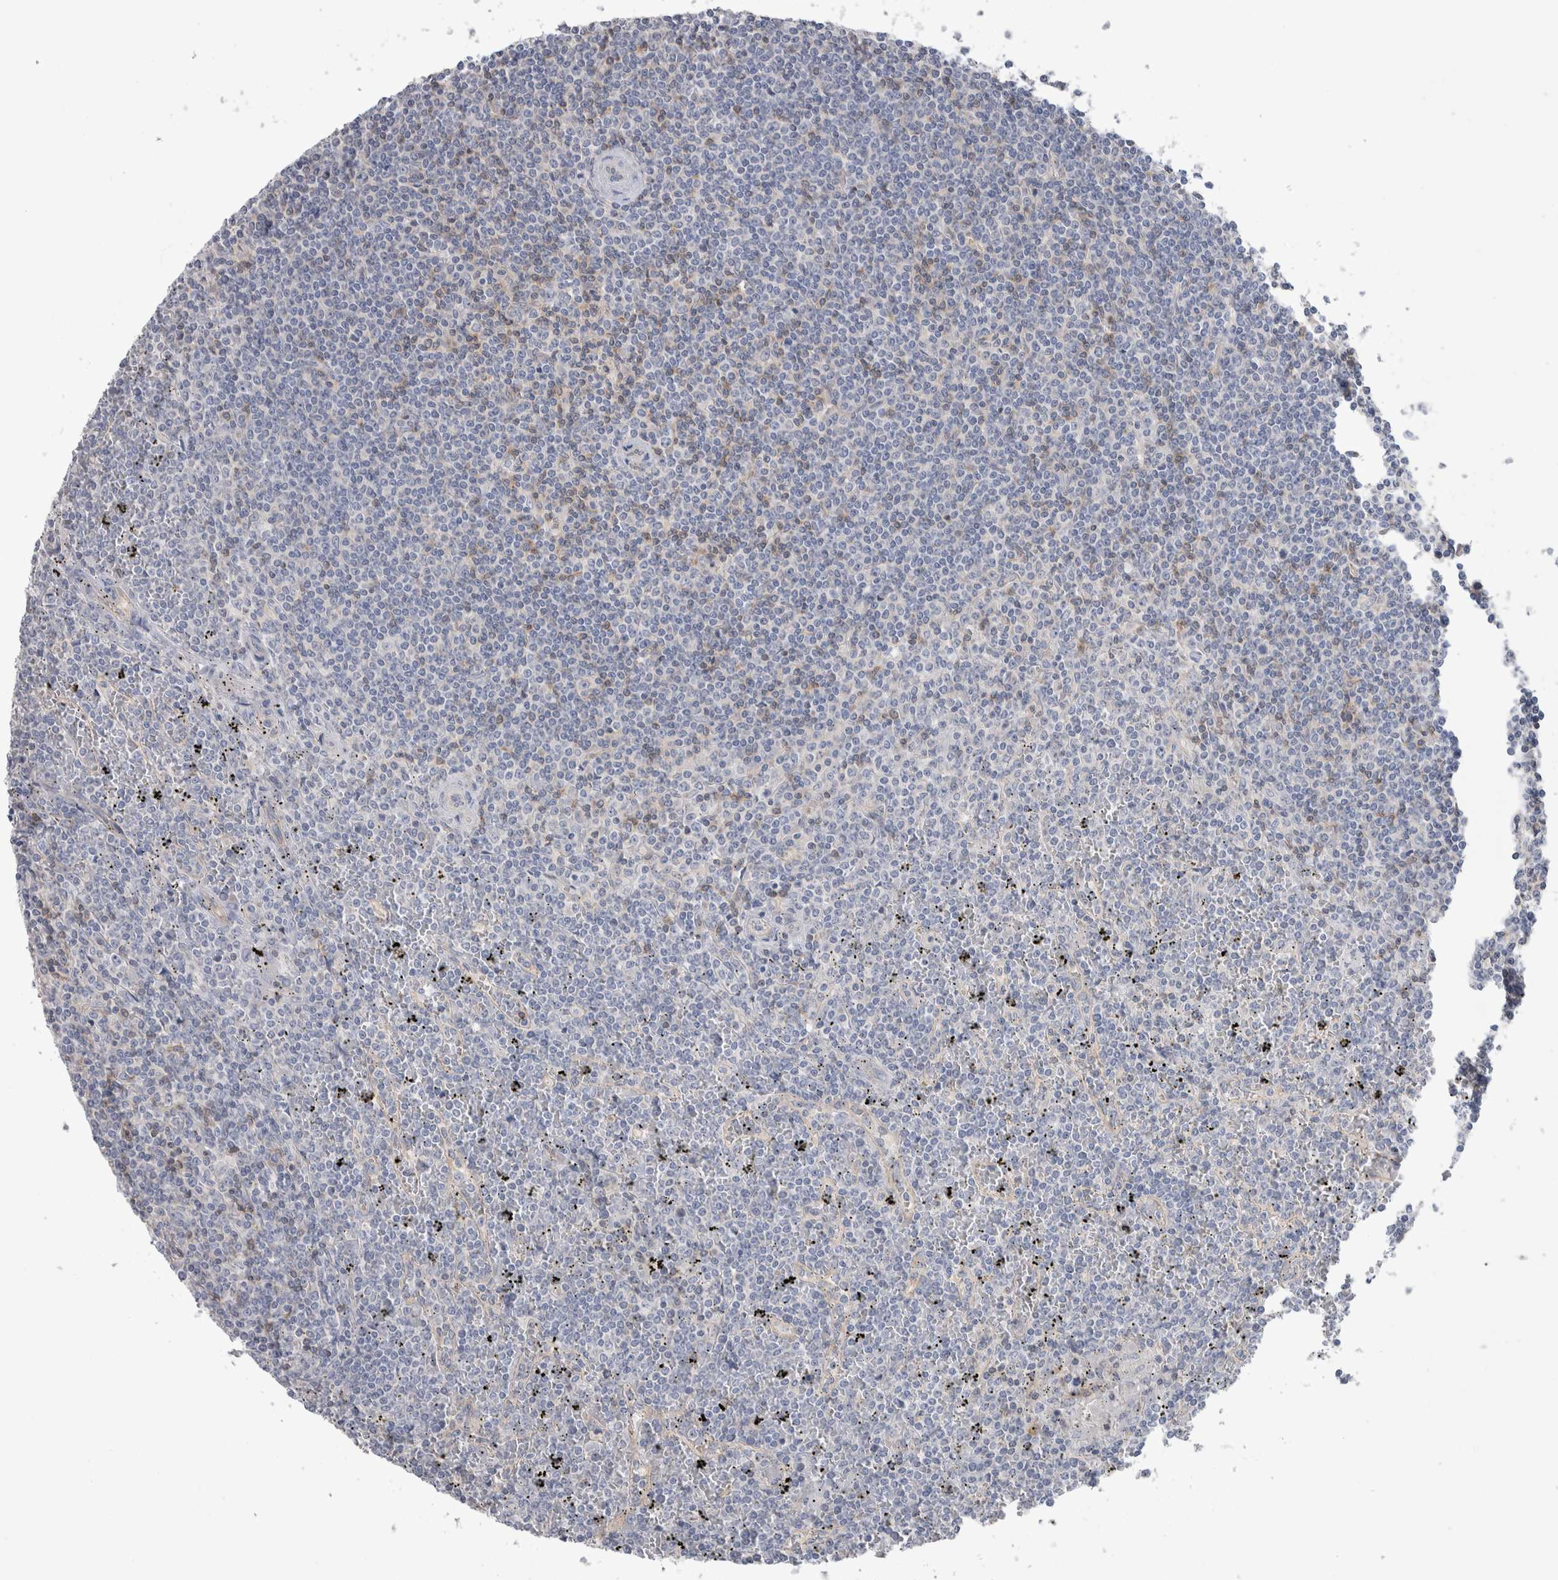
{"staining": {"intensity": "negative", "quantity": "none", "location": "none"}, "tissue": "lymphoma", "cell_type": "Tumor cells", "image_type": "cancer", "snomed": [{"axis": "morphology", "description": "Malignant lymphoma, non-Hodgkin's type, Low grade"}, {"axis": "topography", "description": "Spleen"}], "caption": "IHC image of human malignant lymphoma, non-Hodgkin's type (low-grade) stained for a protein (brown), which demonstrates no expression in tumor cells.", "gene": "GPHN", "patient": {"sex": "female", "age": 19}}